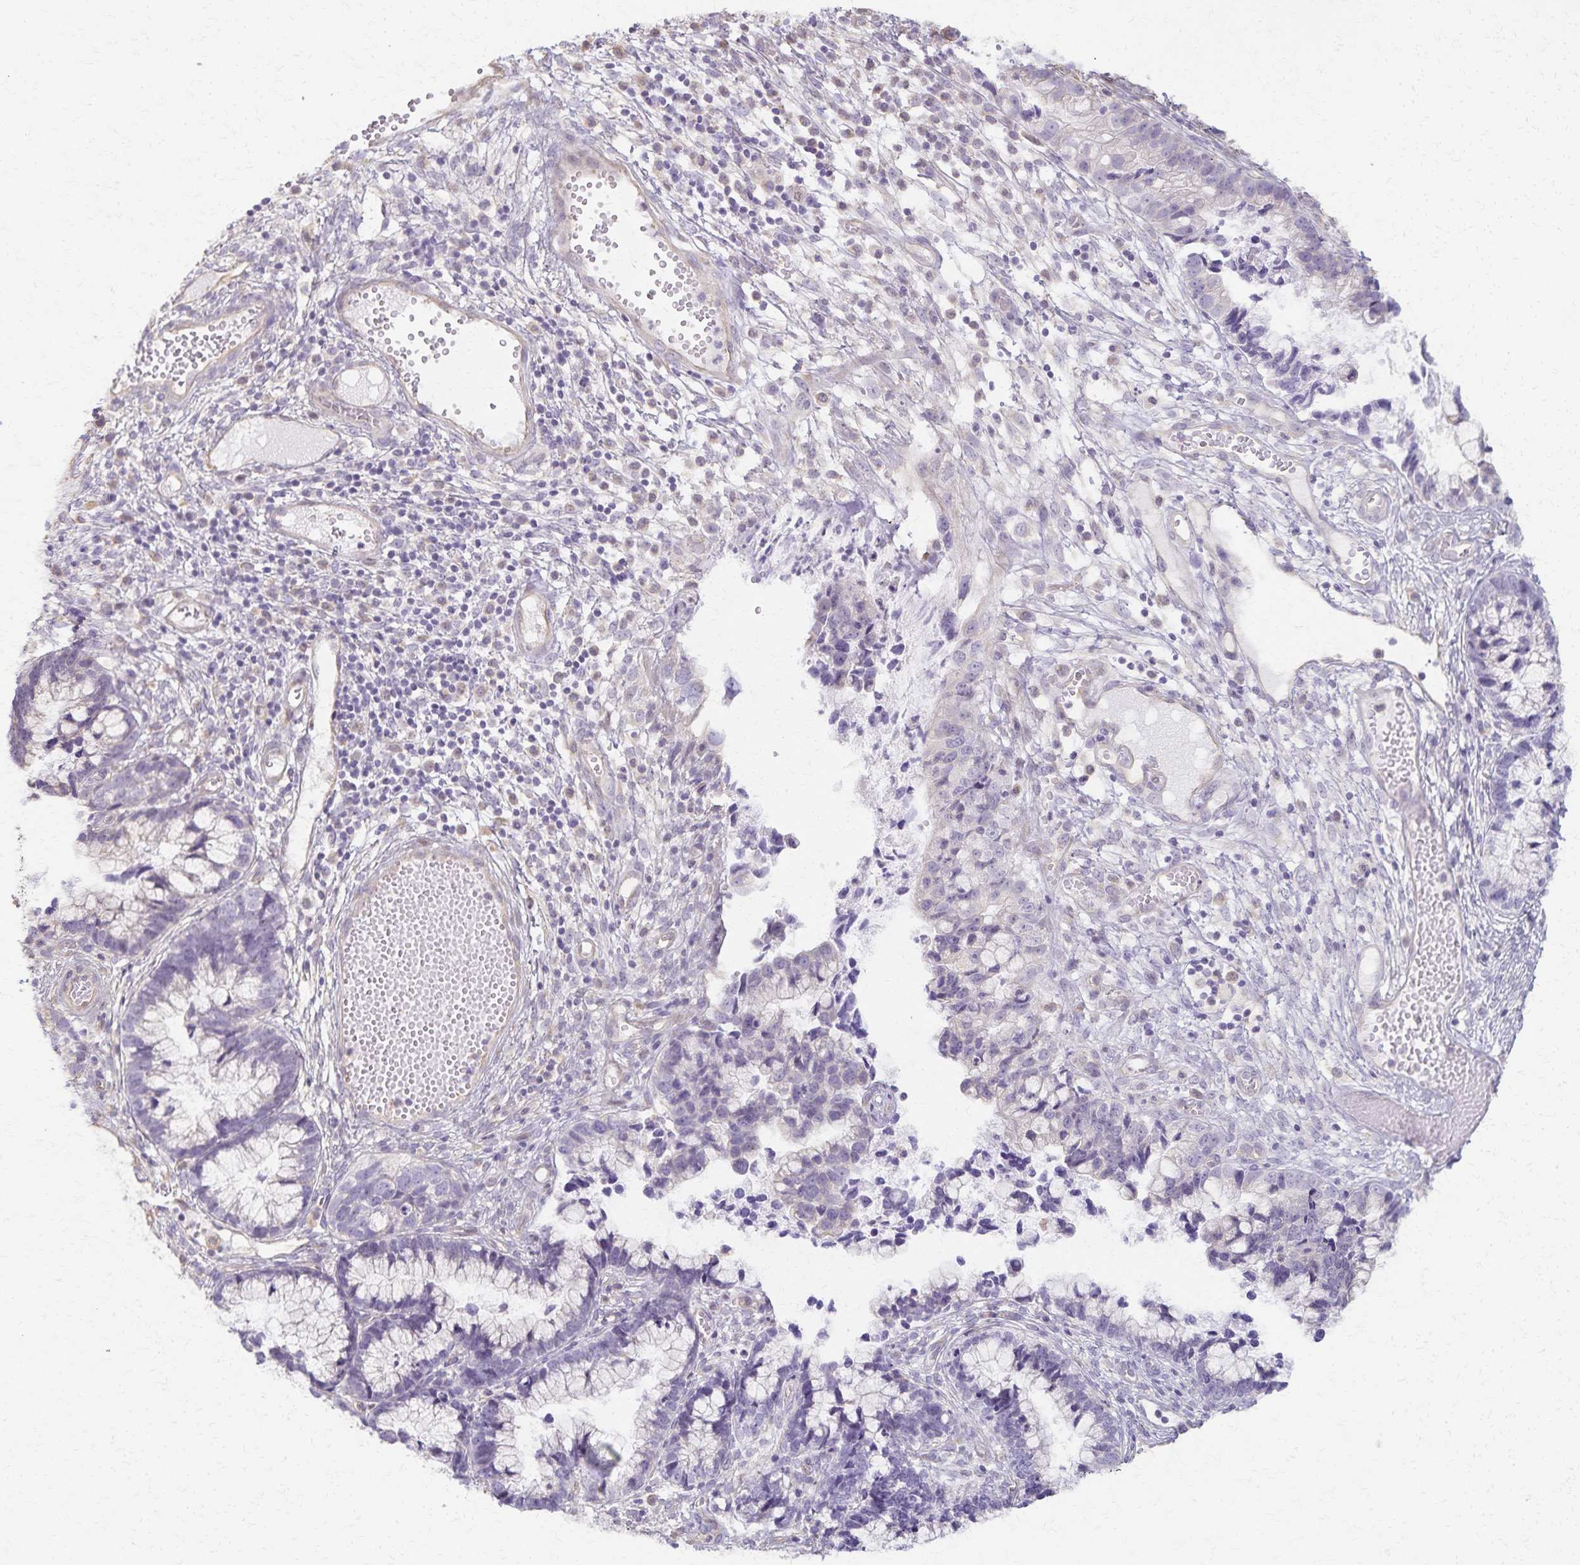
{"staining": {"intensity": "negative", "quantity": "none", "location": "none"}, "tissue": "cervical cancer", "cell_type": "Tumor cells", "image_type": "cancer", "snomed": [{"axis": "morphology", "description": "Adenocarcinoma, NOS"}, {"axis": "topography", "description": "Cervix"}], "caption": "A high-resolution image shows immunohistochemistry (IHC) staining of cervical adenocarcinoma, which reveals no significant positivity in tumor cells.", "gene": "KISS1", "patient": {"sex": "female", "age": 44}}